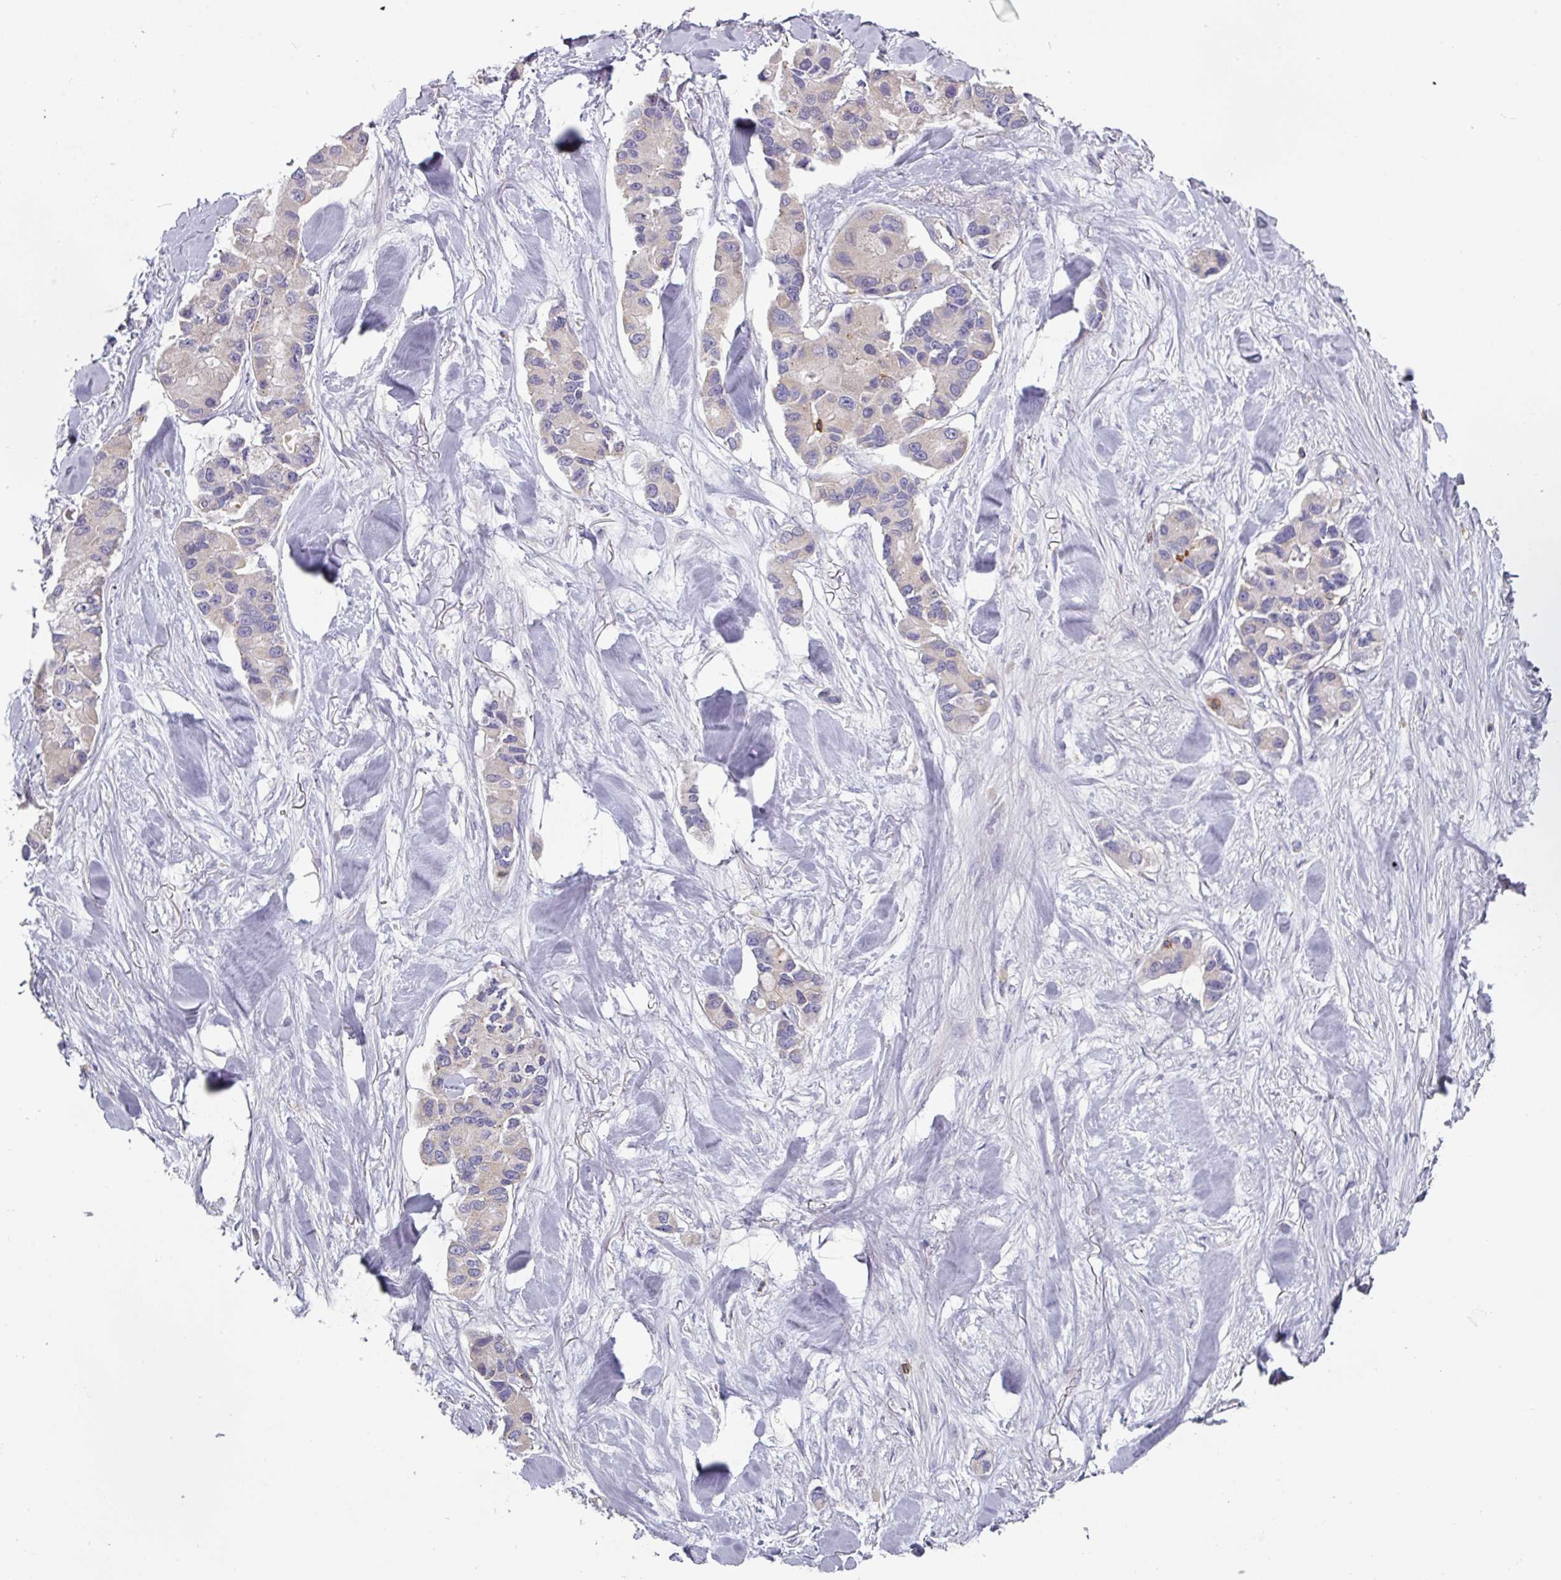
{"staining": {"intensity": "negative", "quantity": "none", "location": "none"}, "tissue": "lung cancer", "cell_type": "Tumor cells", "image_type": "cancer", "snomed": [{"axis": "morphology", "description": "Adenocarcinoma, NOS"}, {"axis": "topography", "description": "Lung"}], "caption": "High power microscopy image of an IHC image of lung cancer (adenocarcinoma), revealing no significant expression in tumor cells.", "gene": "CD3G", "patient": {"sex": "female", "age": 54}}